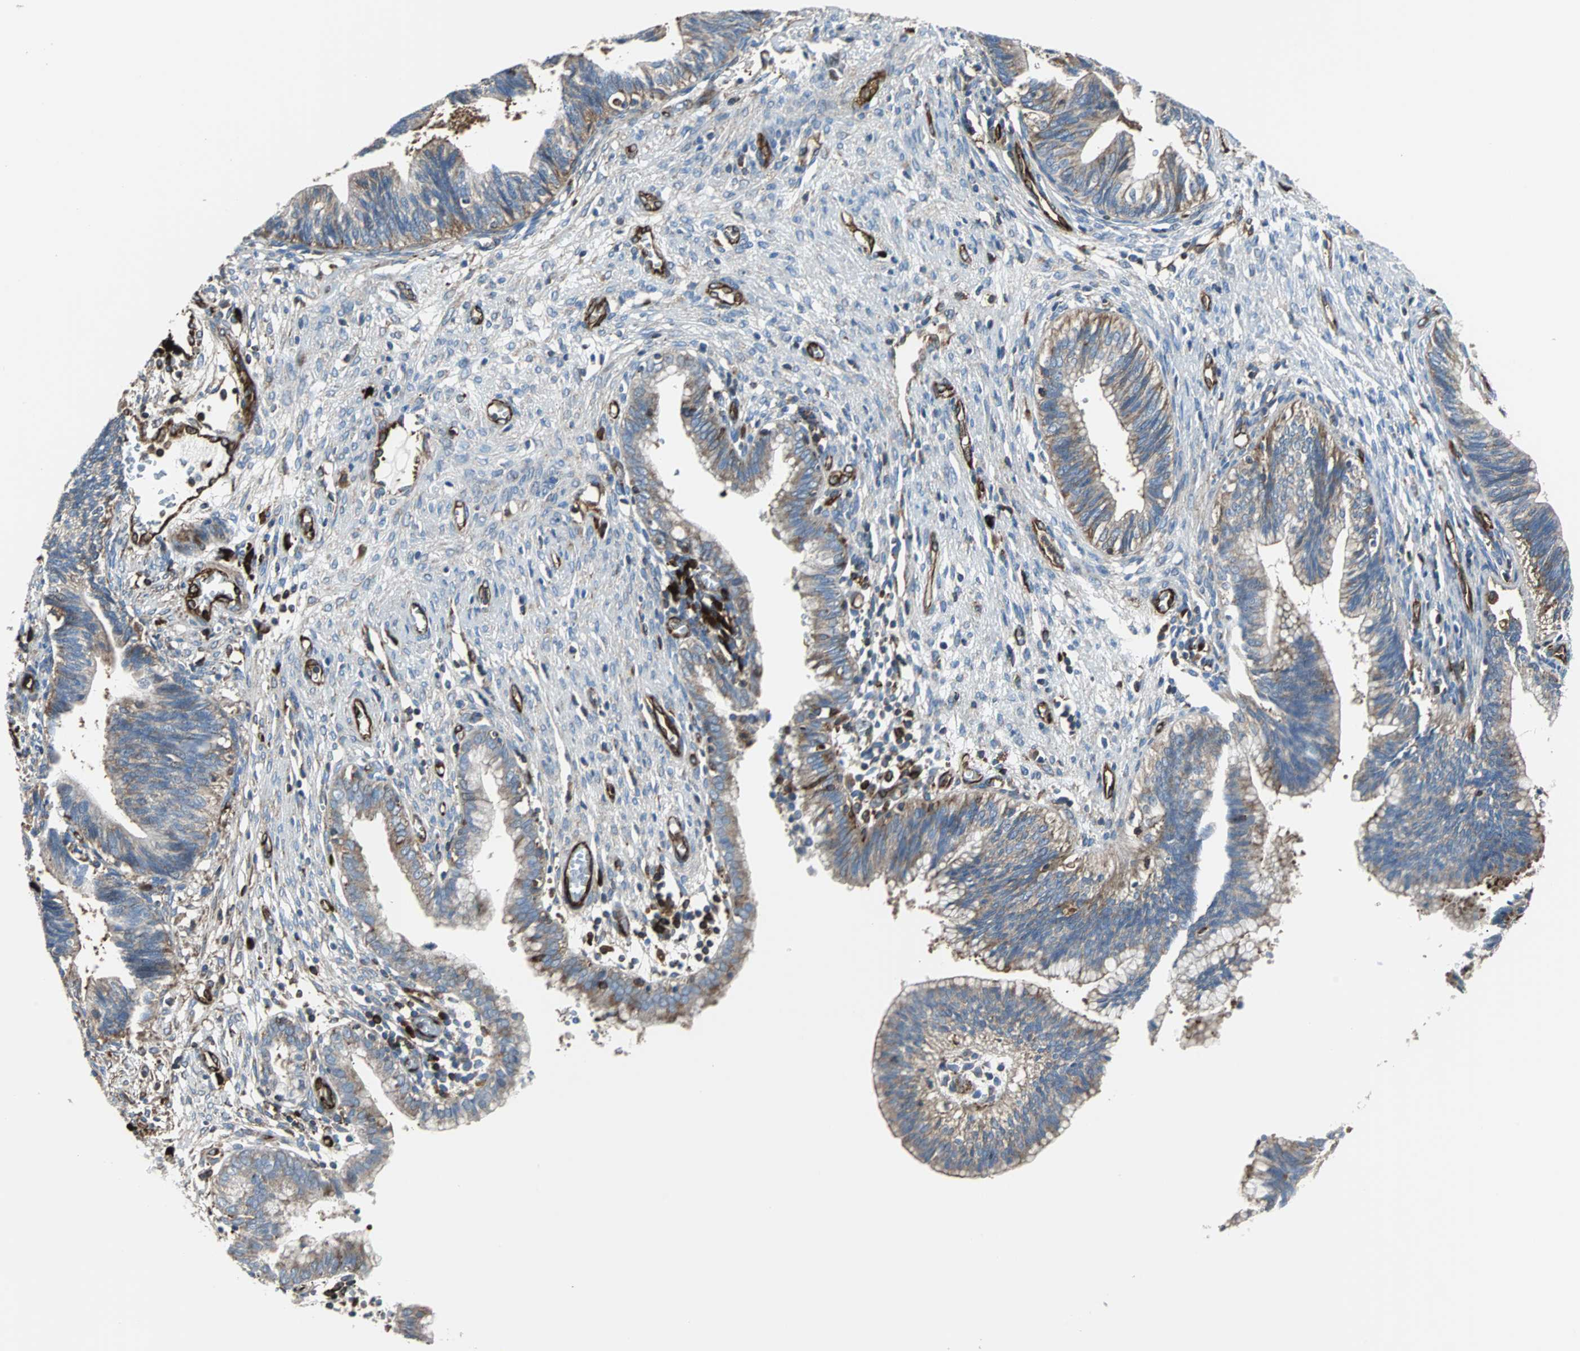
{"staining": {"intensity": "weak", "quantity": ">75%", "location": "cytoplasmic/membranous"}, "tissue": "cervical cancer", "cell_type": "Tumor cells", "image_type": "cancer", "snomed": [{"axis": "morphology", "description": "Adenocarcinoma, NOS"}, {"axis": "topography", "description": "Cervix"}], "caption": "Tumor cells display low levels of weak cytoplasmic/membranous expression in approximately >75% of cells in cervical cancer. Ihc stains the protein in brown and the nuclei are stained blue.", "gene": "PLCG2", "patient": {"sex": "female", "age": 44}}